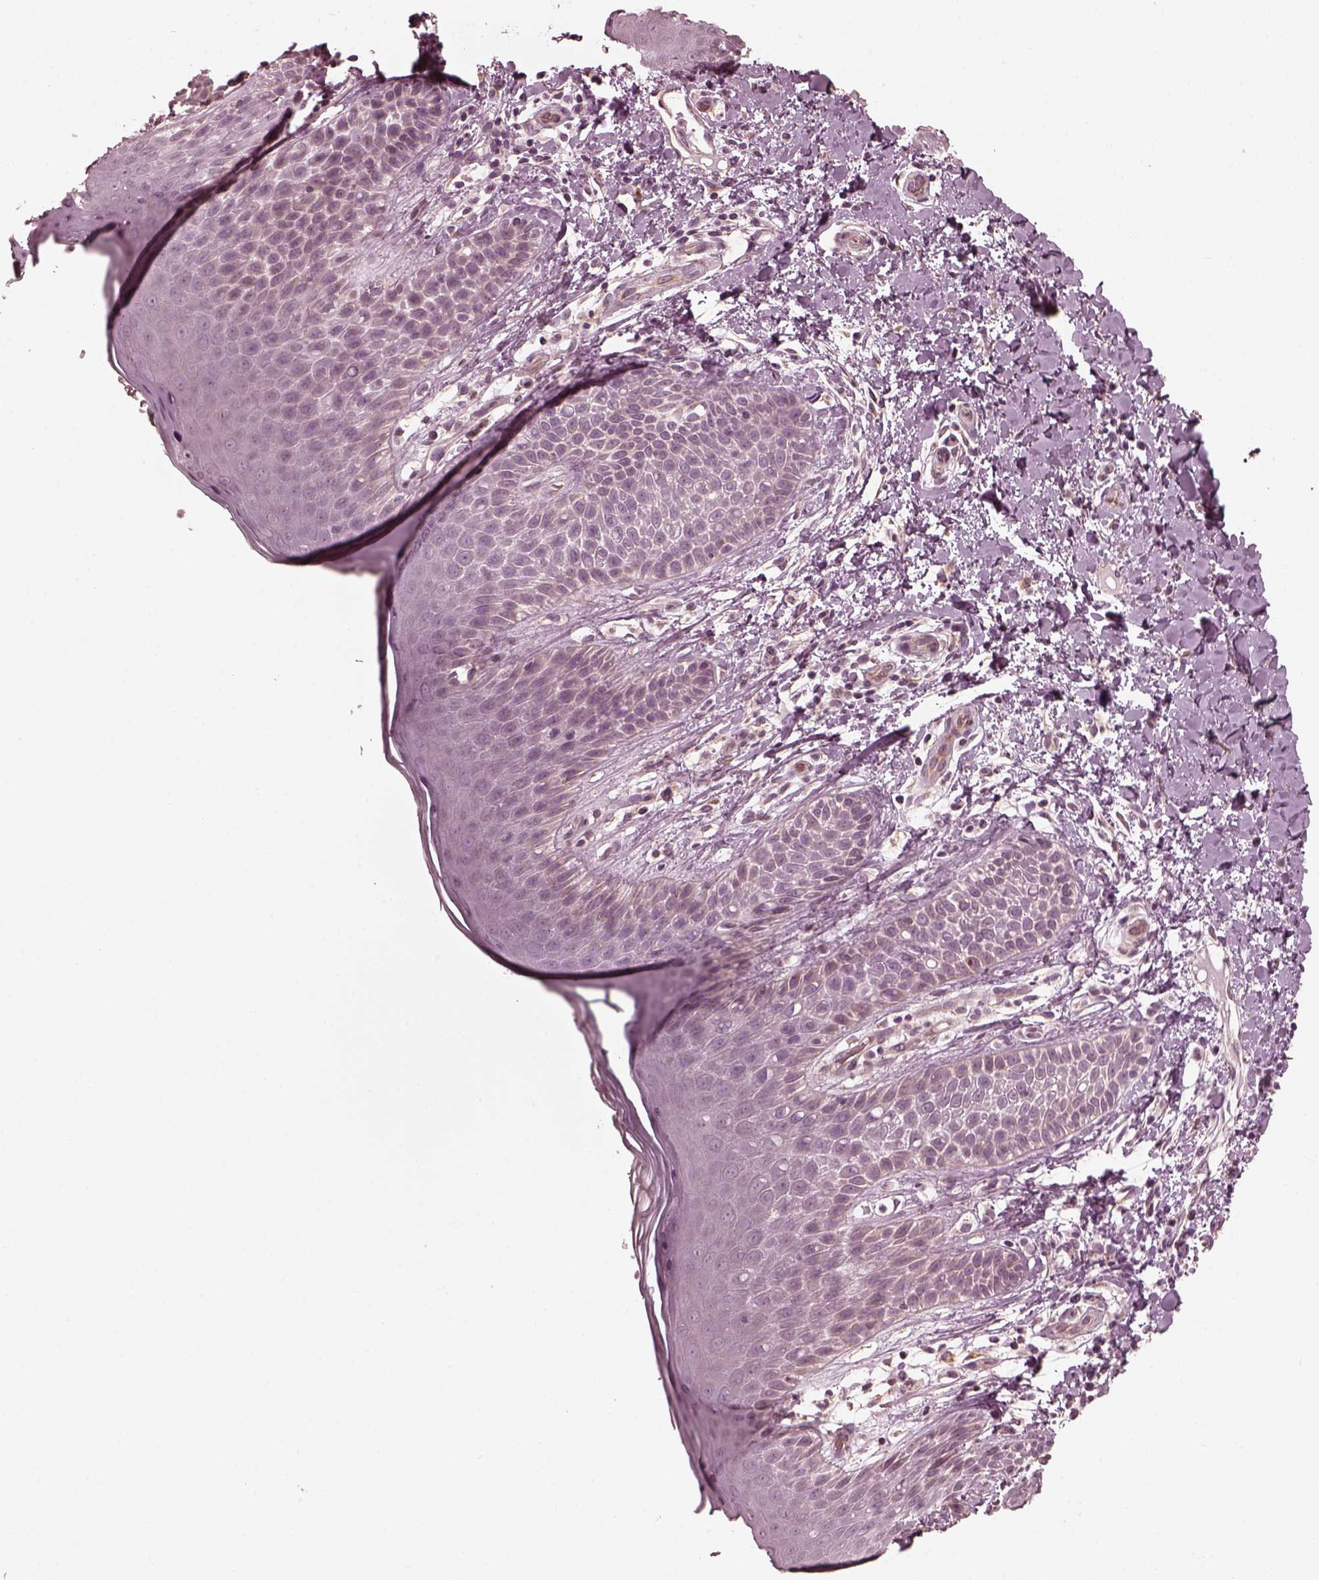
{"staining": {"intensity": "negative", "quantity": "none", "location": "none"}, "tissue": "skin", "cell_type": "Epidermal cells", "image_type": "normal", "snomed": [{"axis": "morphology", "description": "Normal tissue, NOS"}, {"axis": "topography", "description": "Anal"}], "caption": "Photomicrograph shows no protein positivity in epidermal cells of benign skin. (IHC, brightfield microscopy, high magnification).", "gene": "KIF6", "patient": {"sex": "male", "age": 36}}